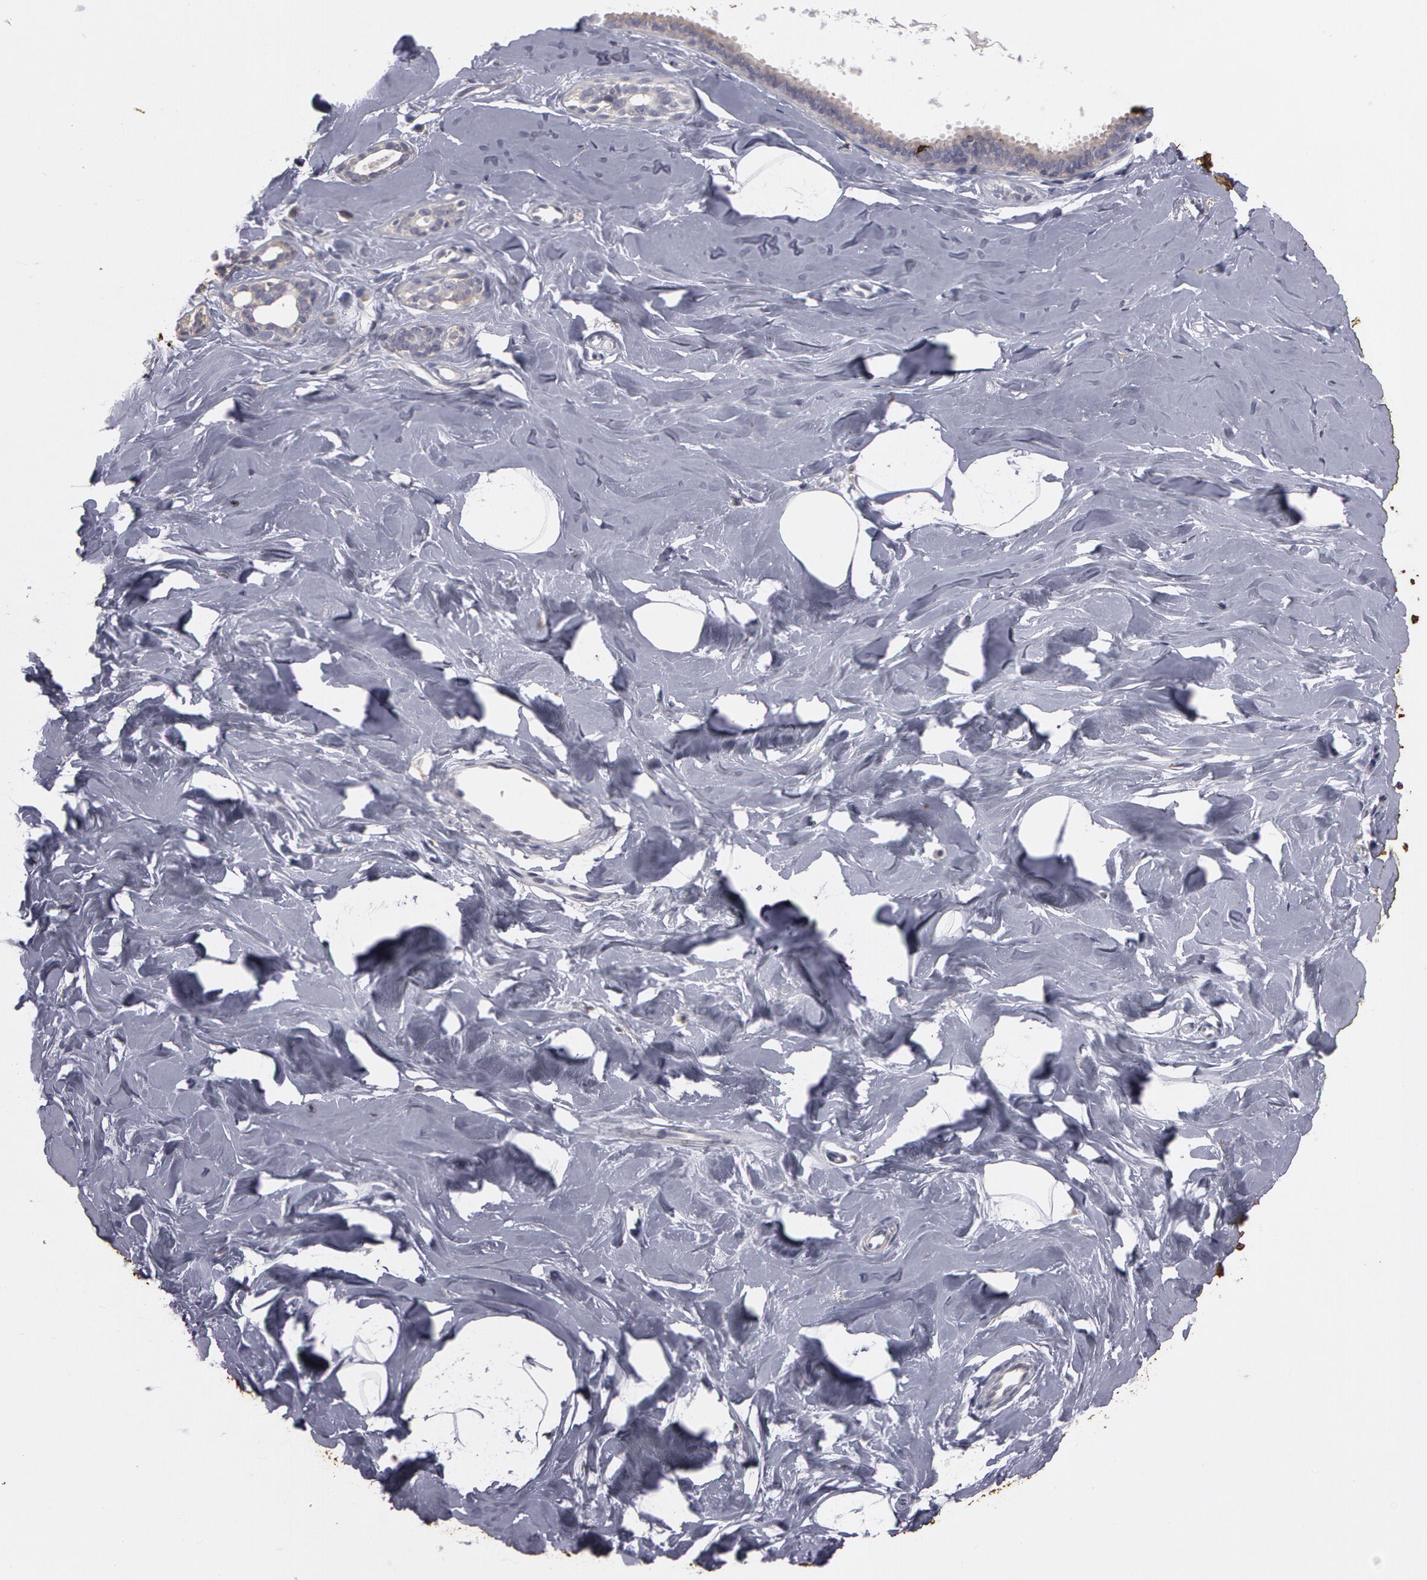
{"staining": {"intensity": "negative", "quantity": "none", "location": "none"}, "tissue": "breast", "cell_type": "Adipocytes", "image_type": "normal", "snomed": [{"axis": "morphology", "description": "Normal tissue, NOS"}, {"axis": "topography", "description": "Breast"}], "caption": "Immunohistochemistry of normal breast shows no staining in adipocytes.", "gene": "NEK9", "patient": {"sex": "female", "age": 54}}